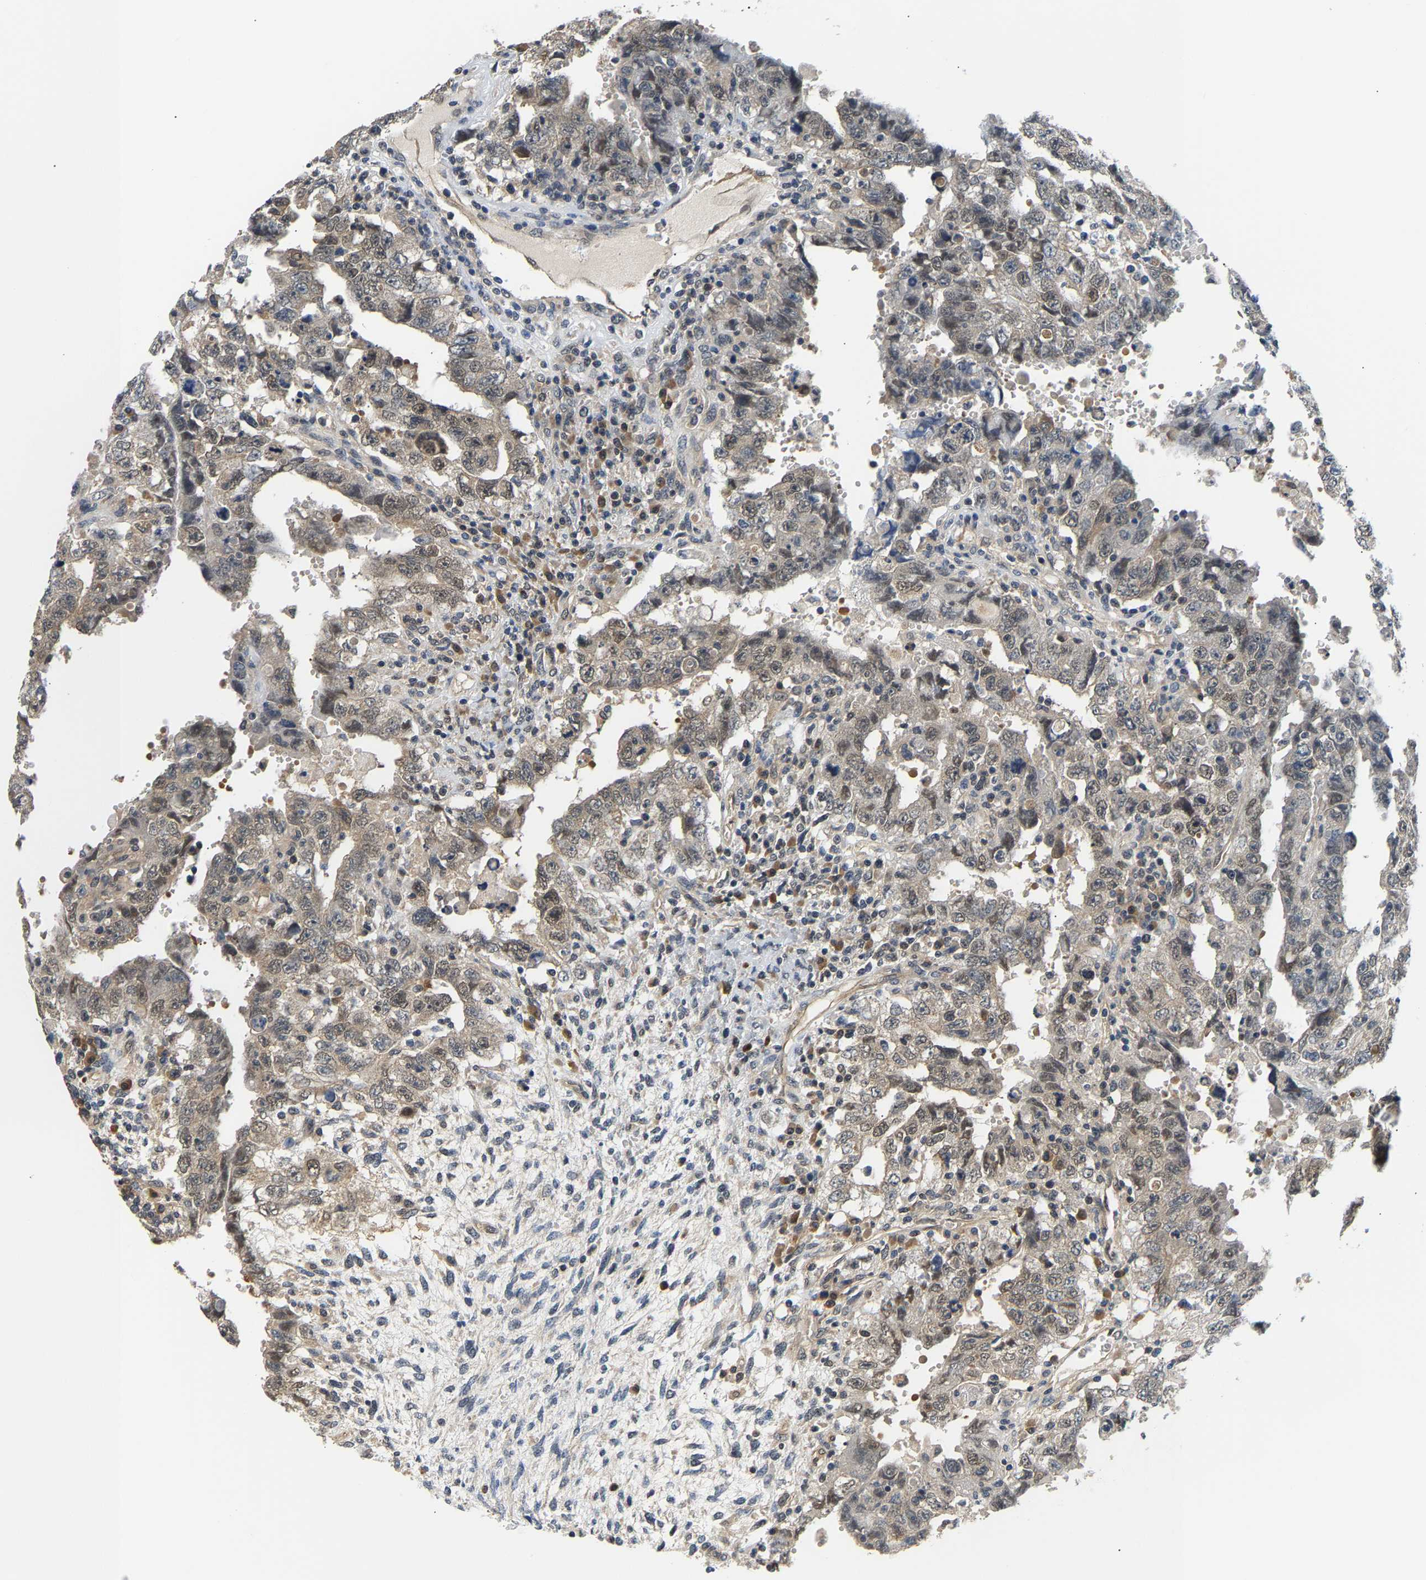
{"staining": {"intensity": "moderate", "quantity": ">75%", "location": "cytoplasmic/membranous"}, "tissue": "testis cancer", "cell_type": "Tumor cells", "image_type": "cancer", "snomed": [{"axis": "morphology", "description": "Carcinoma, Embryonal, NOS"}, {"axis": "topography", "description": "Testis"}], "caption": "The histopathology image reveals staining of embryonal carcinoma (testis), revealing moderate cytoplasmic/membranous protein staining (brown color) within tumor cells. (DAB = brown stain, brightfield microscopy at high magnification).", "gene": "ARHGEF12", "patient": {"sex": "male", "age": 26}}